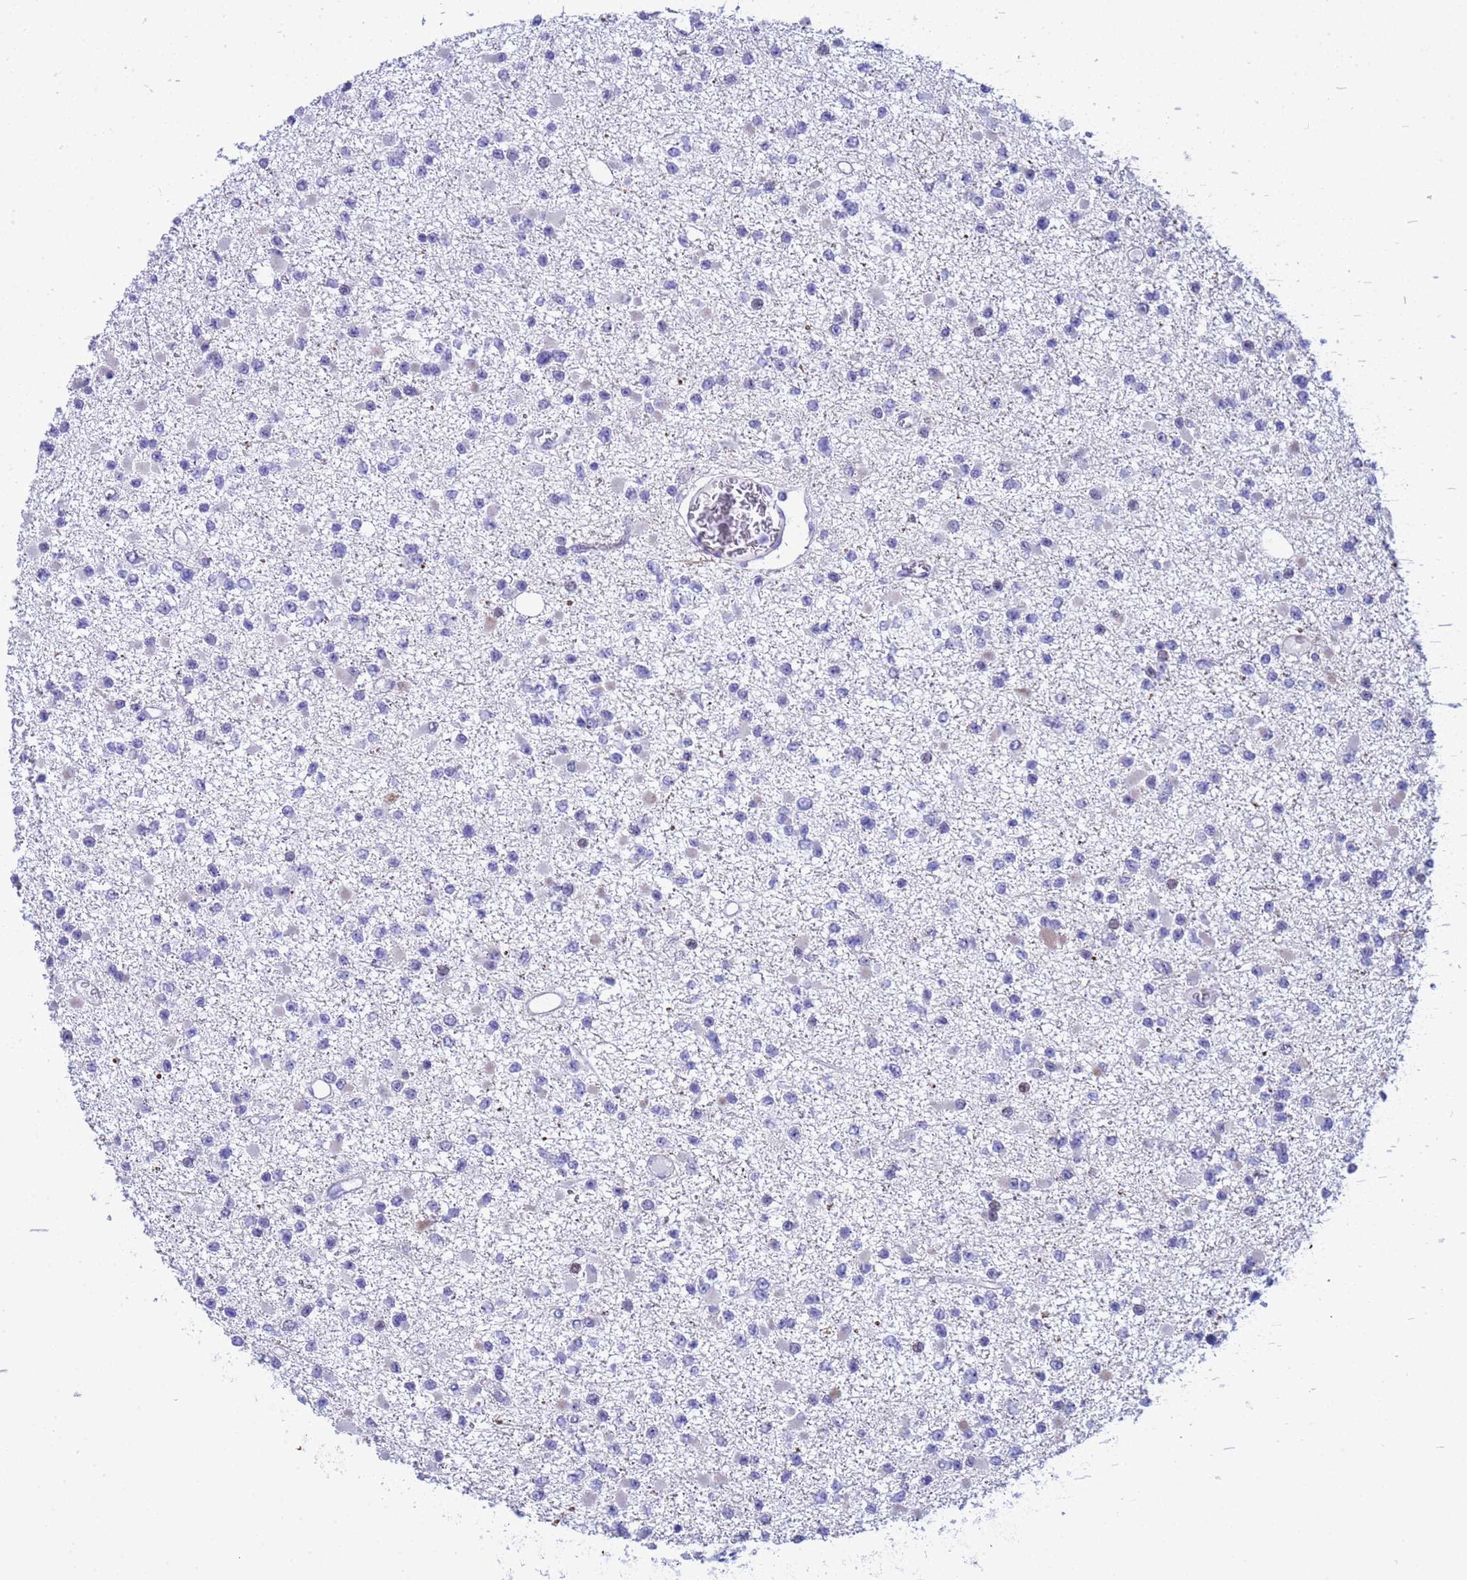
{"staining": {"intensity": "negative", "quantity": "none", "location": "none"}, "tissue": "glioma", "cell_type": "Tumor cells", "image_type": "cancer", "snomed": [{"axis": "morphology", "description": "Glioma, malignant, Low grade"}, {"axis": "topography", "description": "Brain"}], "caption": "High power microscopy histopathology image of an immunohistochemistry micrograph of low-grade glioma (malignant), revealing no significant expression in tumor cells.", "gene": "POP5", "patient": {"sex": "female", "age": 22}}